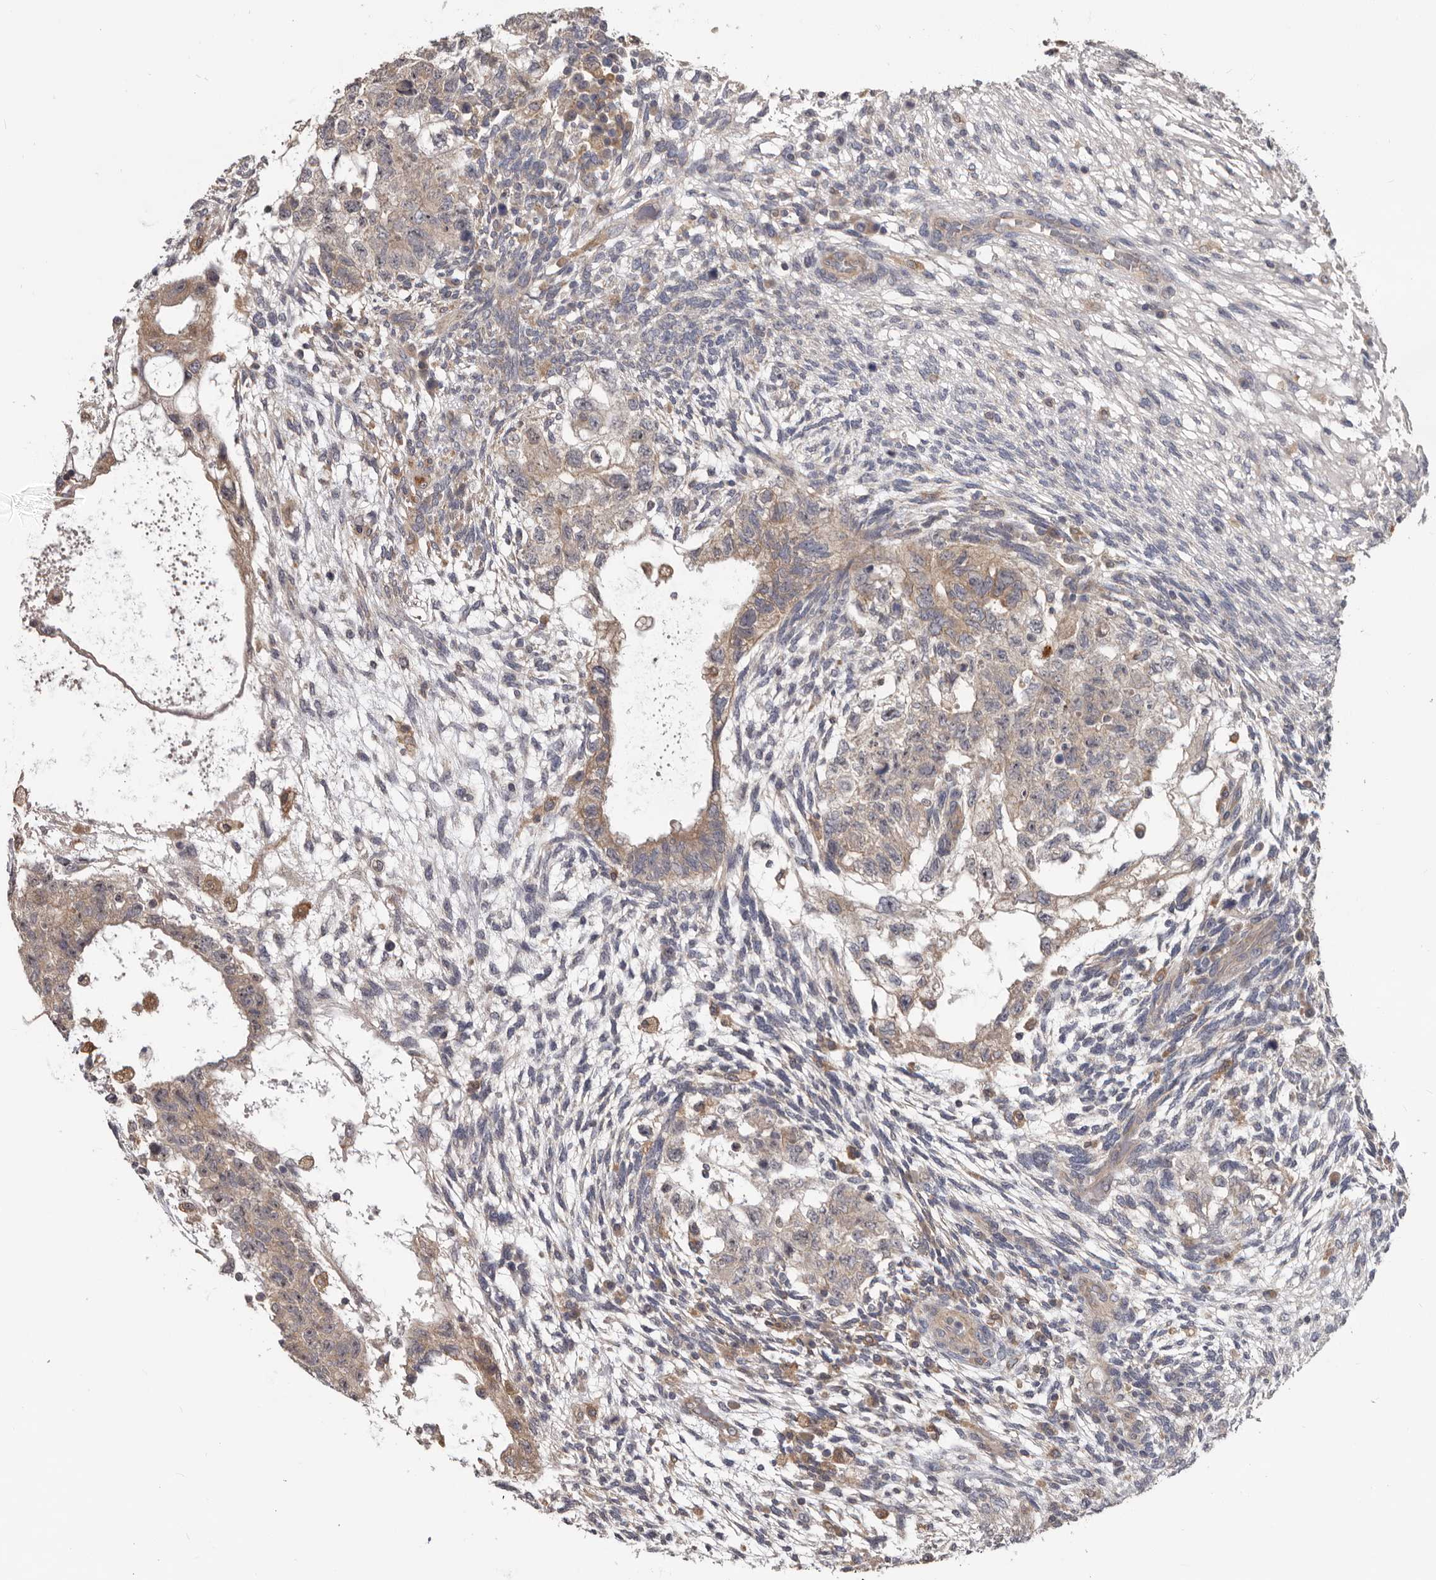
{"staining": {"intensity": "weak", "quantity": "<25%", "location": "cytoplasmic/membranous"}, "tissue": "testis cancer", "cell_type": "Tumor cells", "image_type": "cancer", "snomed": [{"axis": "morphology", "description": "Normal tissue, NOS"}, {"axis": "morphology", "description": "Carcinoma, Embryonal, NOS"}, {"axis": "topography", "description": "Testis"}], "caption": "Protein analysis of testis cancer (embryonal carcinoma) demonstrates no significant expression in tumor cells. (Stains: DAB (3,3'-diaminobenzidine) immunohistochemistry with hematoxylin counter stain, Microscopy: brightfield microscopy at high magnification).", "gene": "HINT3", "patient": {"sex": "male", "age": 36}}